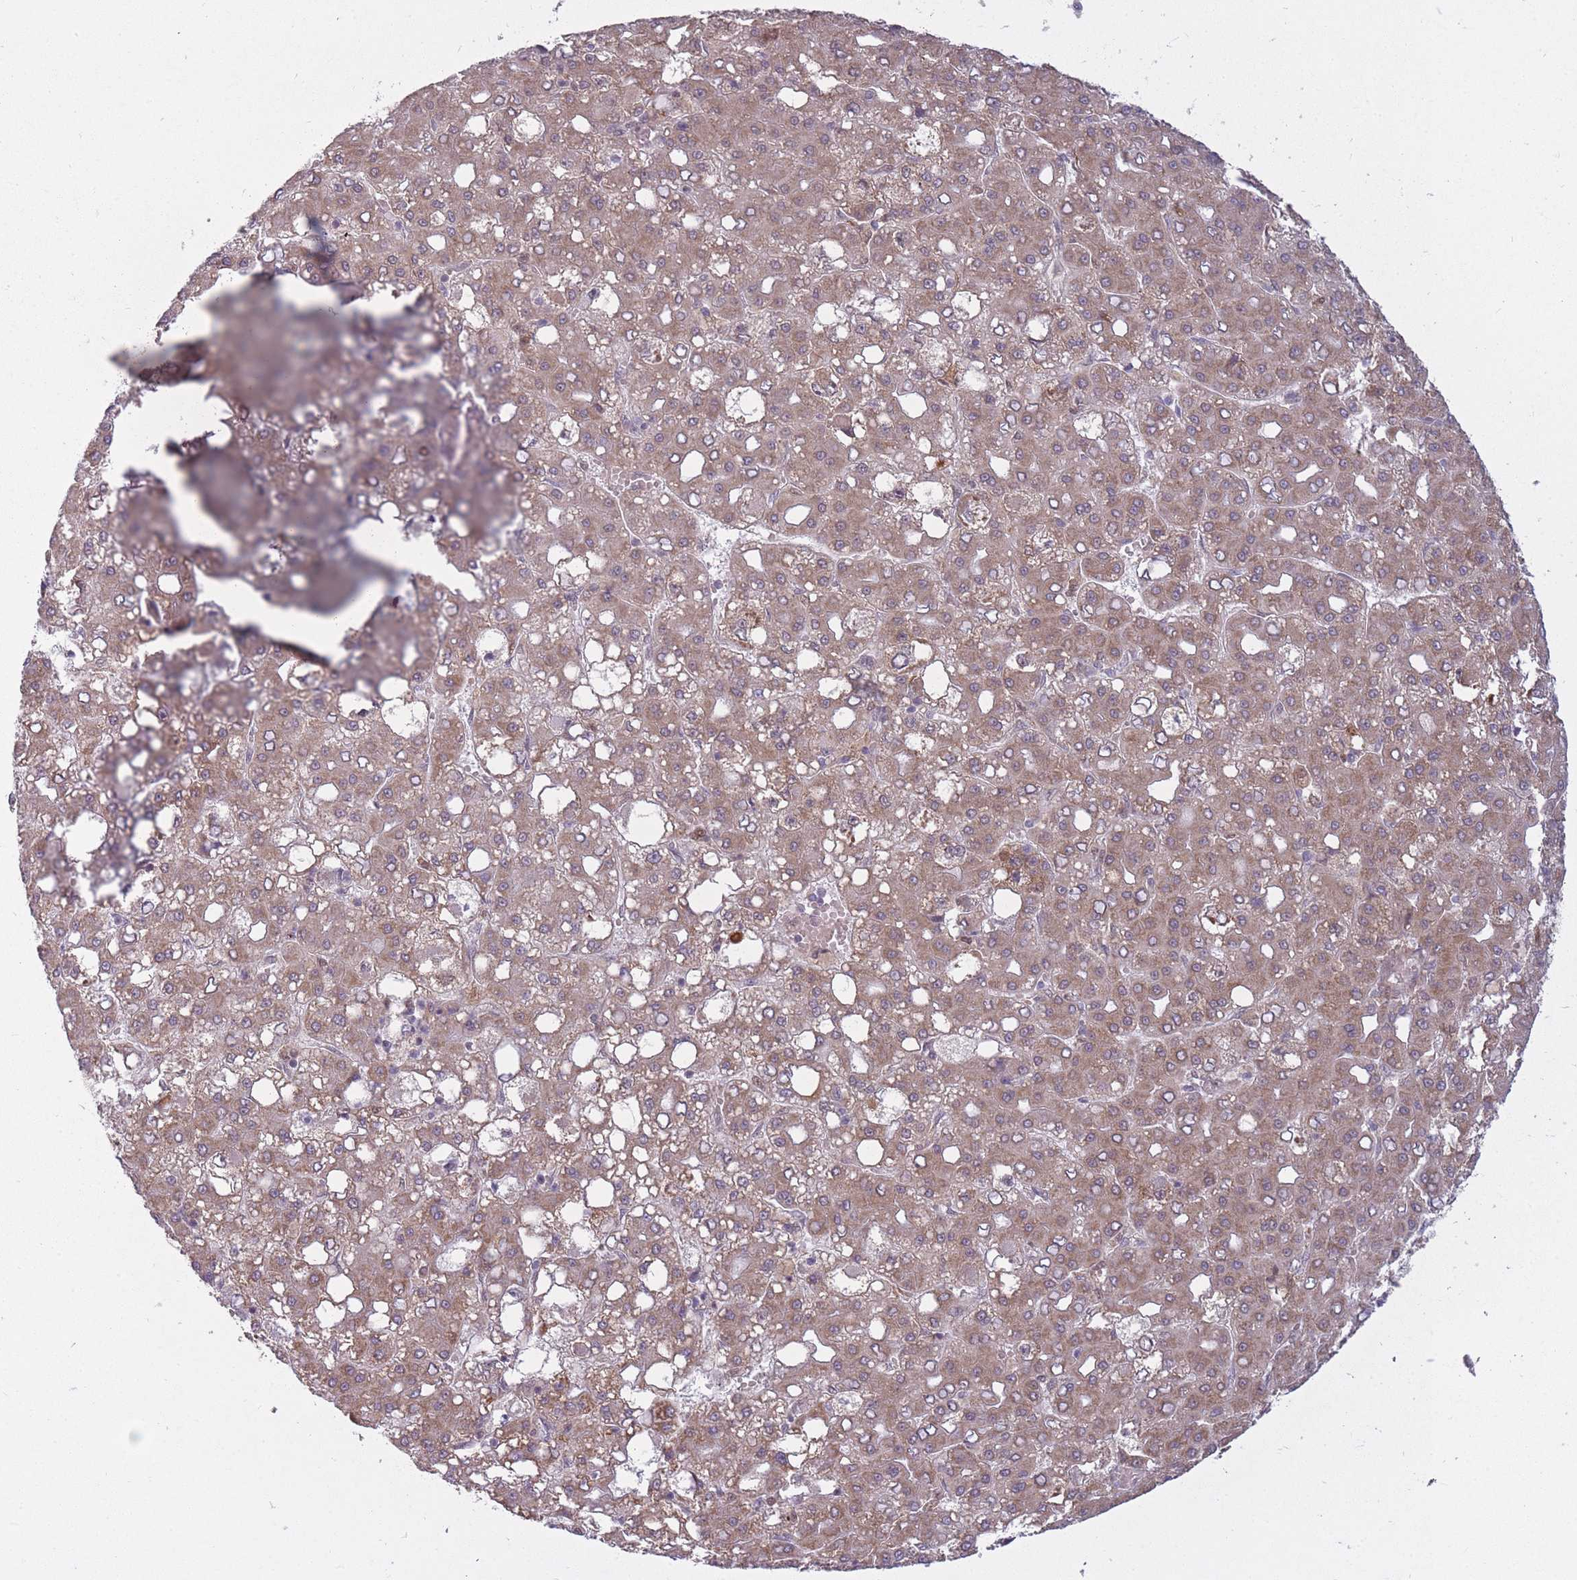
{"staining": {"intensity": "weak", "quantity": ">75%", "location": "cytoplasmic/membranous"}, "tissue": "liver cancer", "cell_type": "Tumor cells", "image_type": "cancer", "snomed": [{"axis": "morphology", "description": "Carcinoma, Hepatocellular, NOS"}, {"axis": "topography", "description": "Liver"}], "caption": "Immunohistochemical staining of hepatocellular carcinoma (liver) displays low levels of weak cytoplasmic/membranous protein staining in approximately >75% of tumor cells.", "gene": "LGALS9", "patient": {"sex": "male", "age": 65}}